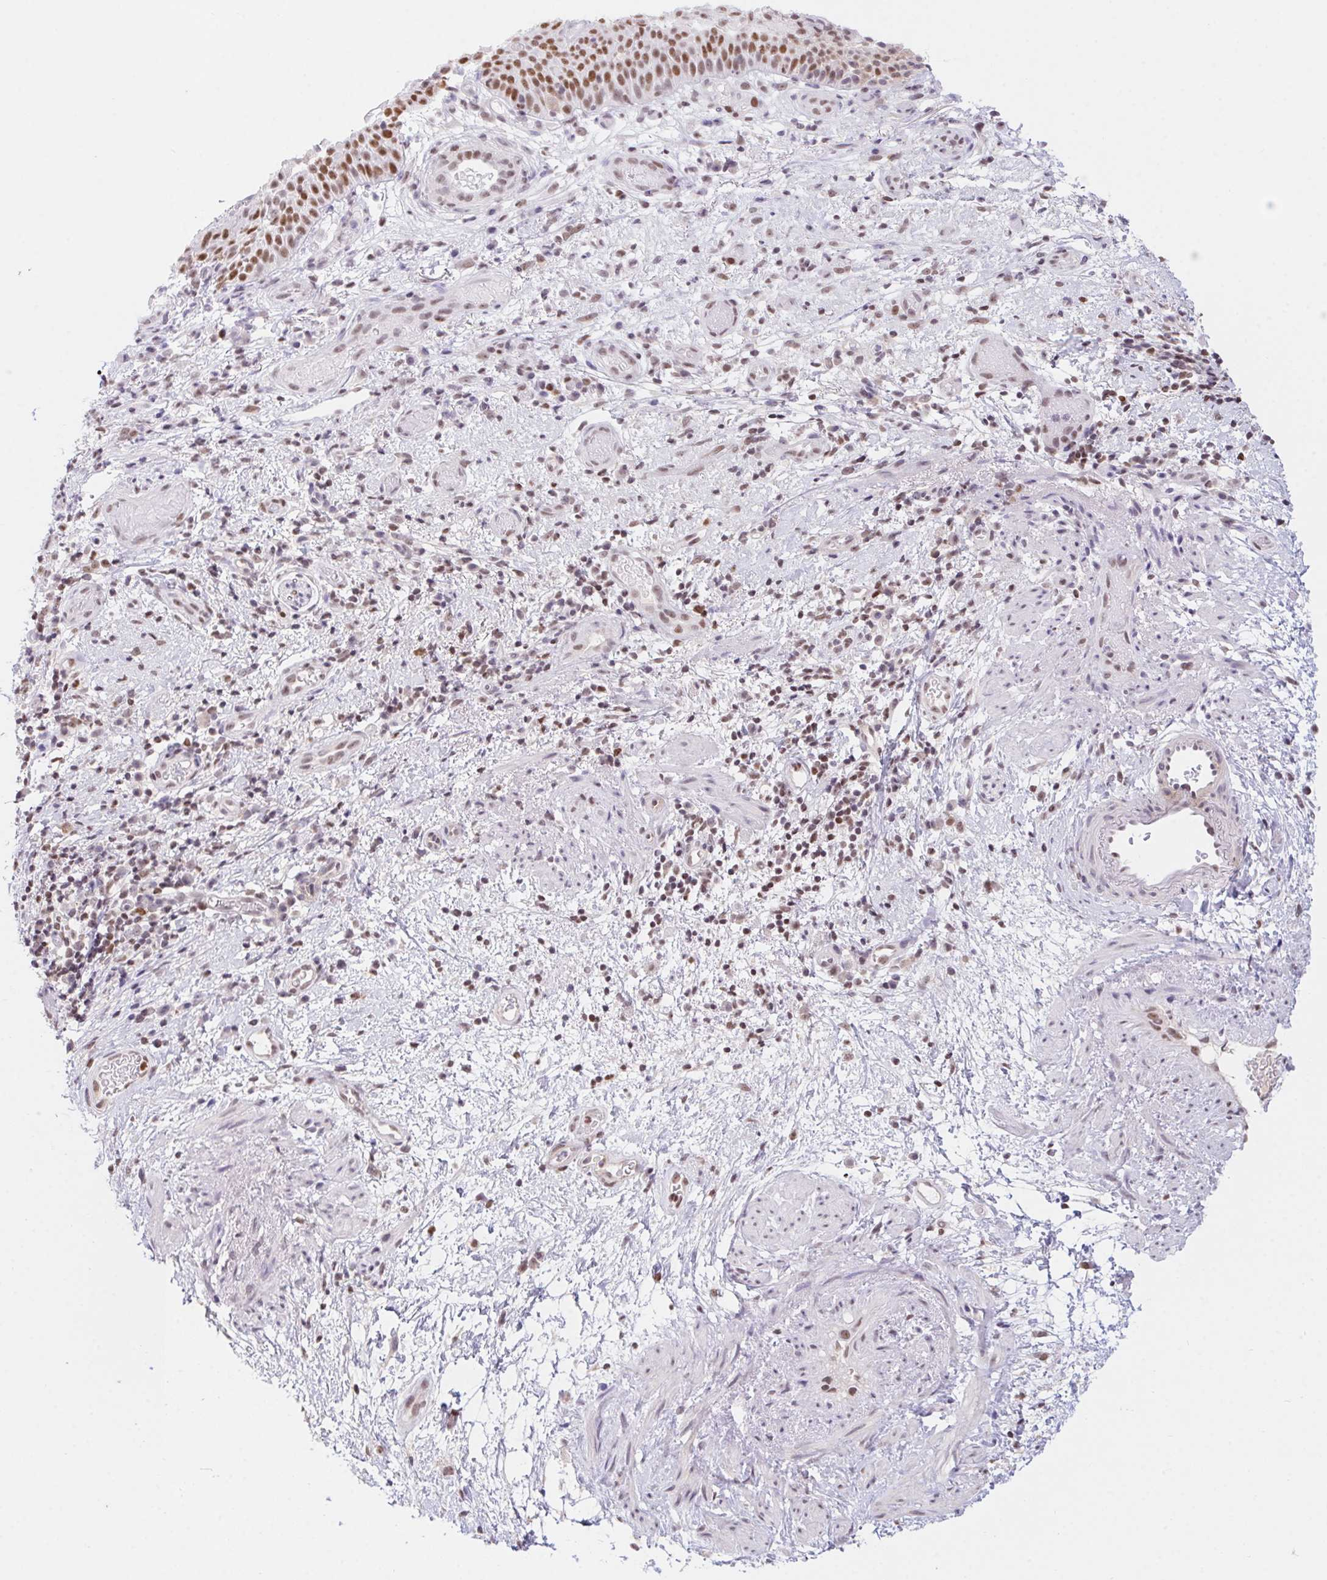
{"staining": {"intensity": "moderate", "quantity": ">75%", "location": "nuclear"}, "tissue": "nasopharynx", "cell_type": "Respiratory epithelial cells", "image_type": "normal", "snomed": [{"axis": "morphology", "description": "Normal tissue, NOS"}, {"axis": "morphology", "description": "Inflammation, NOS"}, {"axis": "topography", "description": "Nasopharynx"}], "caption": "Immunohistochemistry (IHC) of normal human nasopharynx reveals medium levels of moderate nuclear positivity in about >75% of respiratory epithelial cells. (DAB IHC with brightfield microscopy, high magnification).", "gene": "POLD3", "patient": {"sex": "male", "age": 54}}